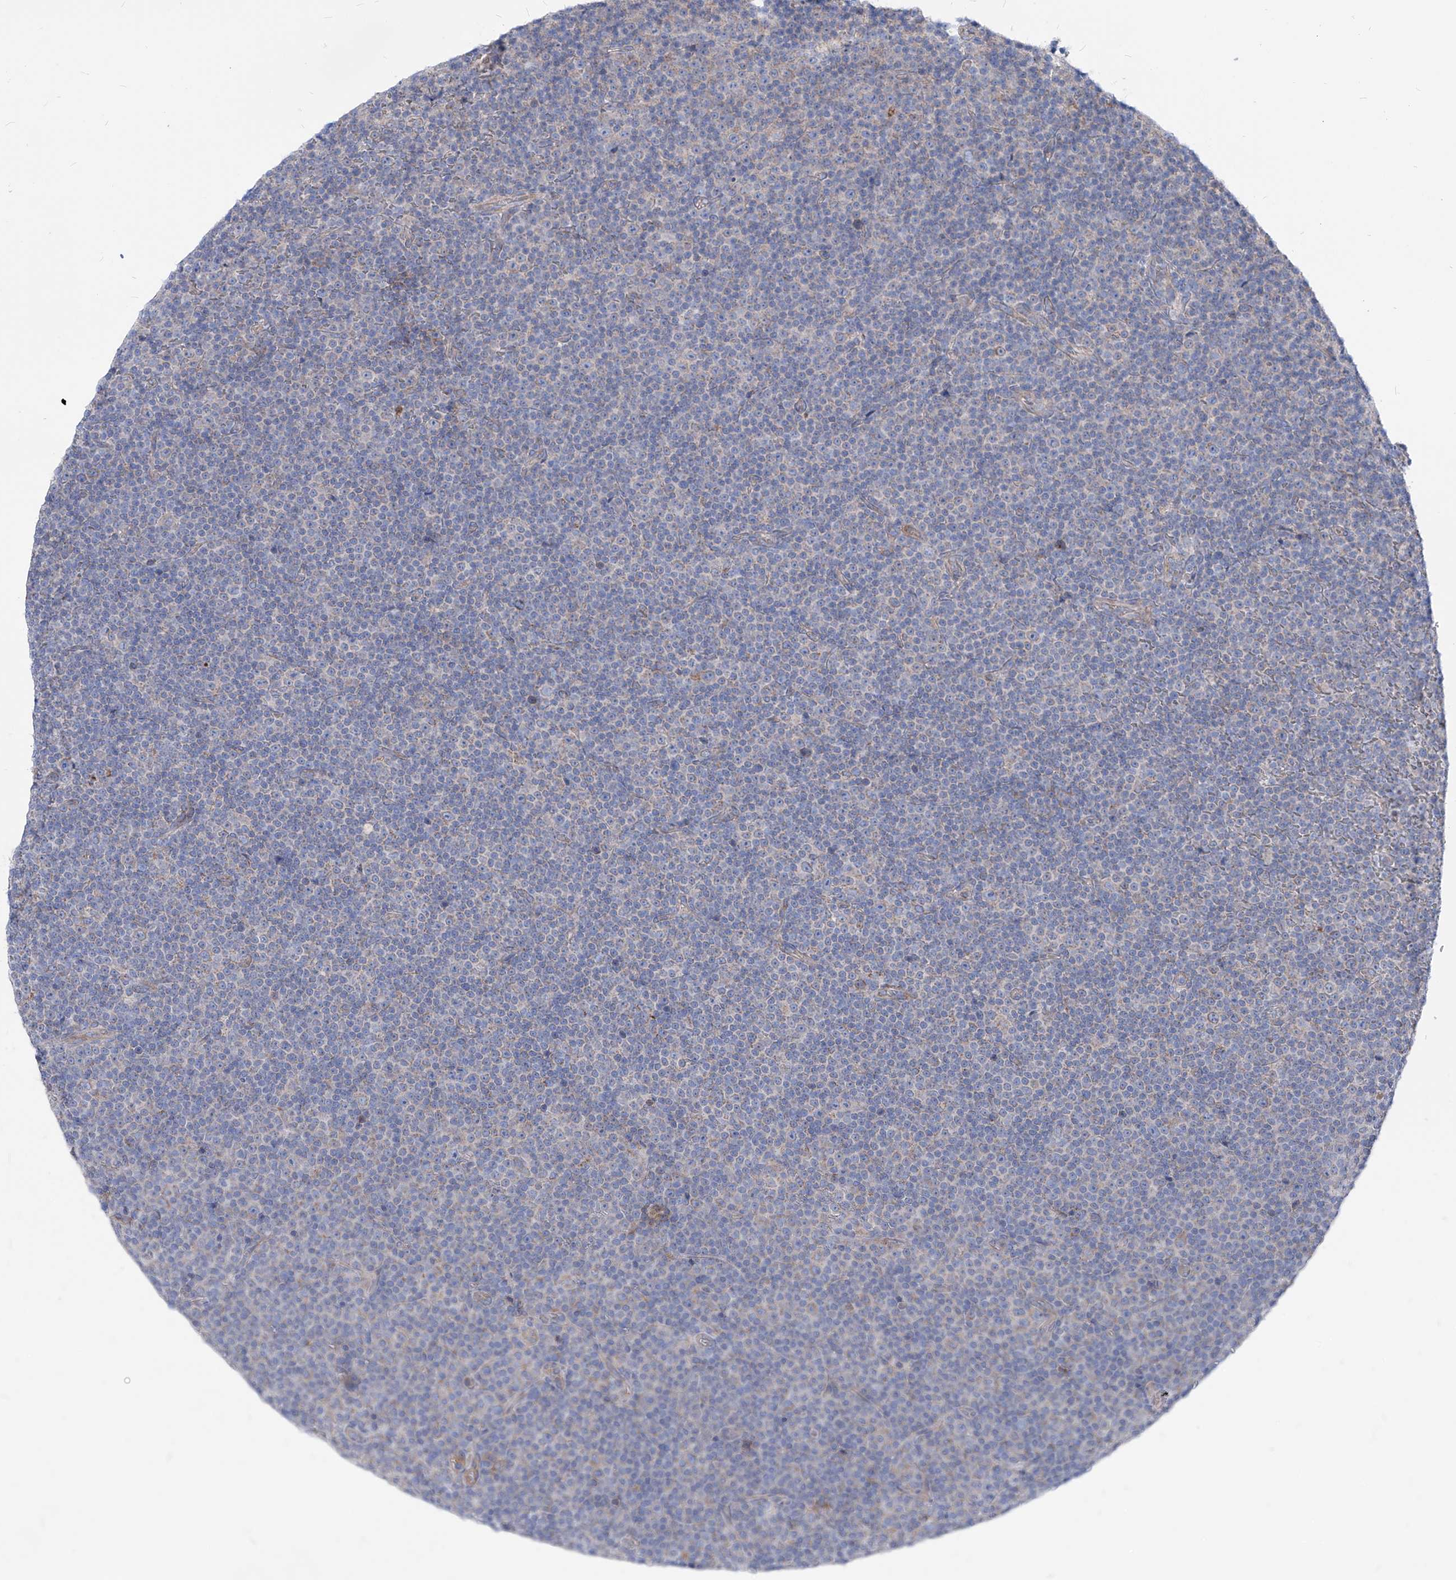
{"staining": {"intensity": "negative", "quantity": "none", "location": "none"}, "tissue": "lymphoma", "cell_type": "Tumor cells", "image_type": "cancer", "snomed": [{"axis": "morphology", "description": "Malignant lymphoma, non-Hodgkin's type, Low grade"}, {"axis": "topography", "description": "Lymph node"}], "caption": "IHC histopathology image of neoplastic tissue: human low-grade malignant lymphoma, non-Hodgkin's type stained with DAB (3,3'-diaminobenzidine) demonstrates no significant protein positivity in tumor cells.", "gene": "AGPS", "patient": {"sex": "female", "age": 67}}